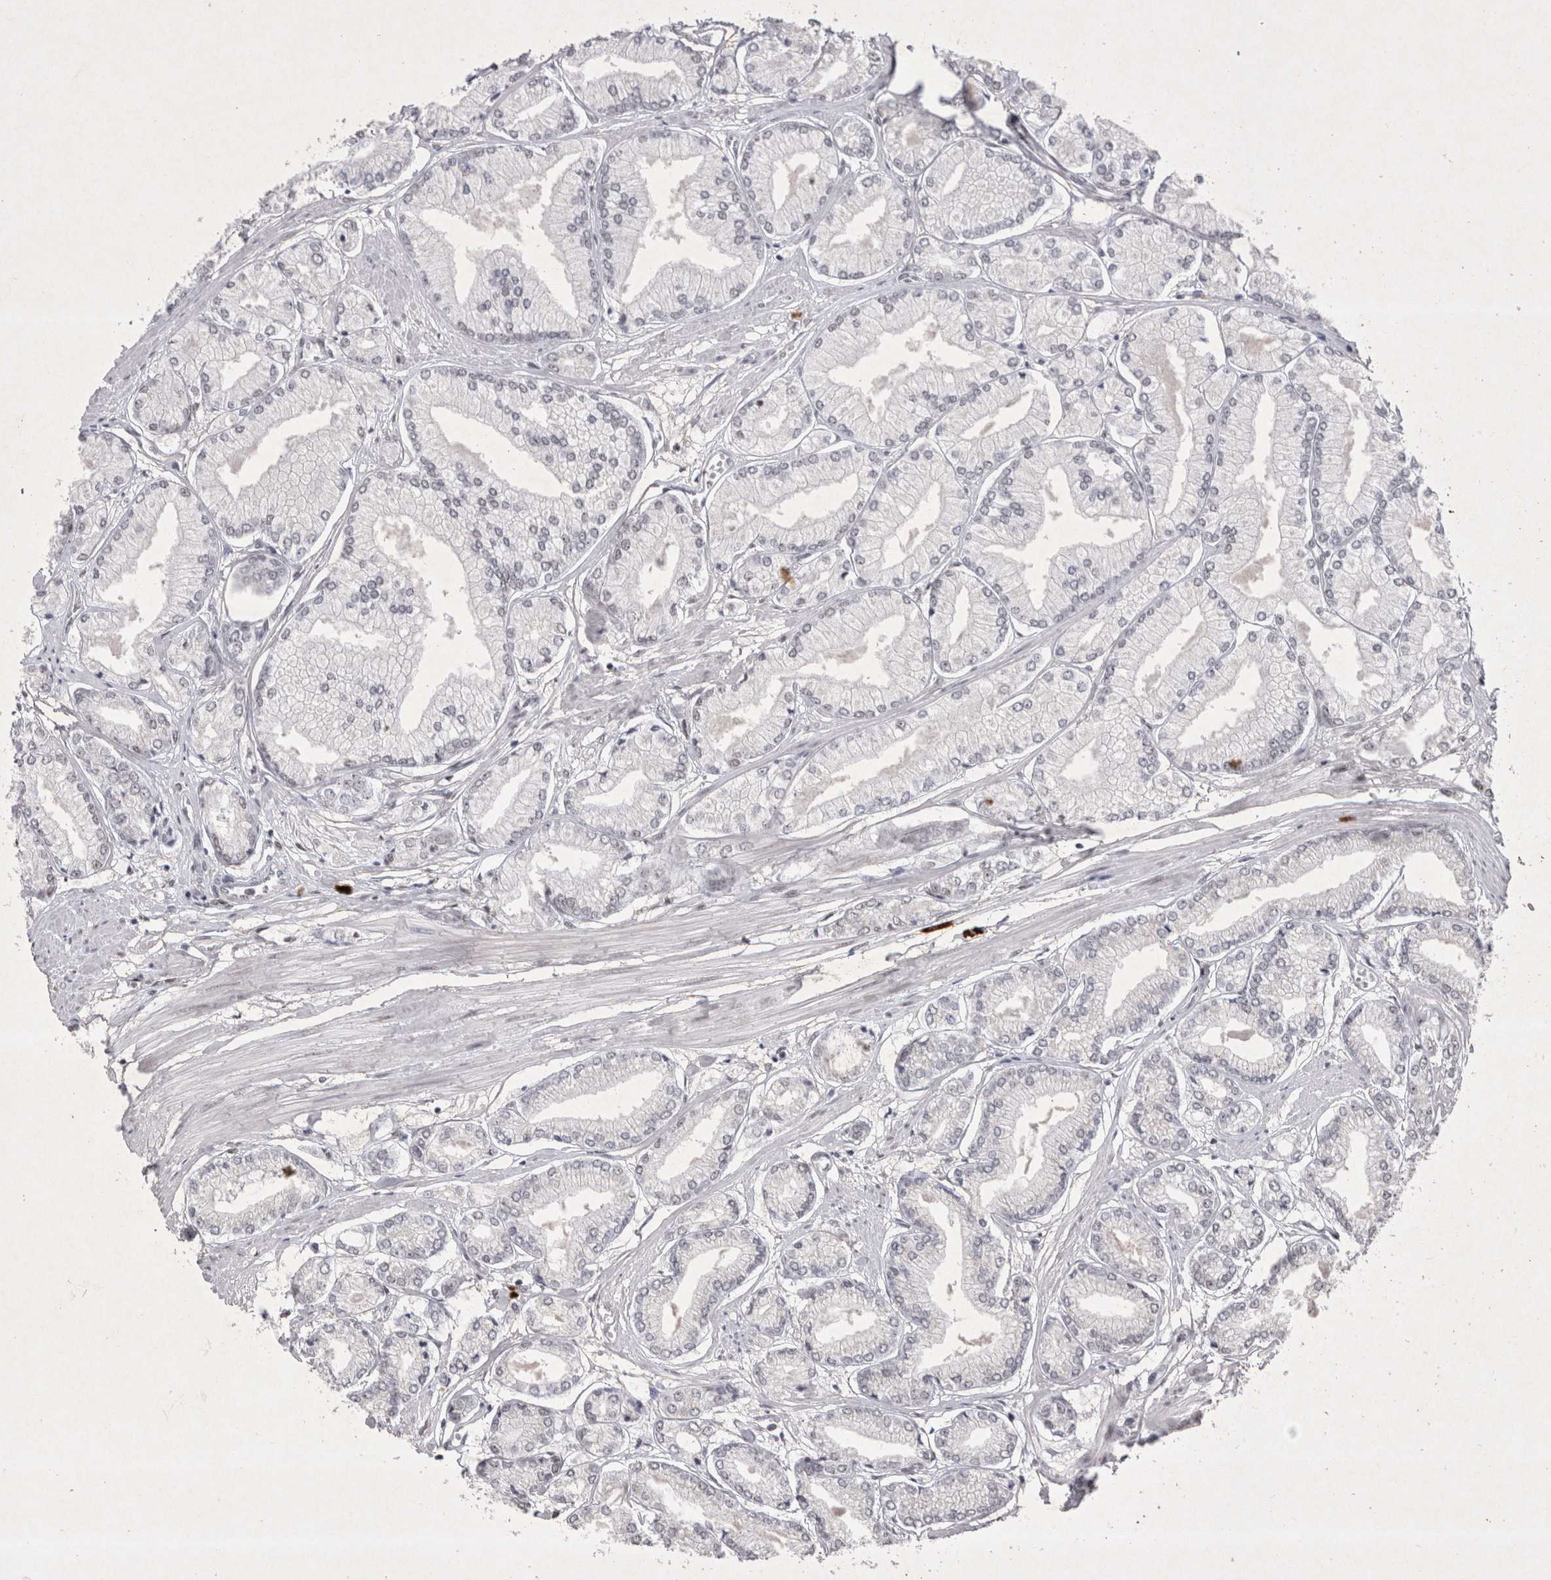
{"staining": {"intensity": "negative", "quantity": "none", "location": "none"}, "tissue": "prostate cancer", "cell_type": "Tumor cells", "image_type": "cancer", "snomed": [{"axis": "morphology", "description": "Adenocarcinoma, Low grade"}, {"axis": "topography", "description": "Prostate"}], "caption": "Immunohistochemistry image of human prostate cancer stained for a protein (brown), which reveals no positivity in tumor cells. Nuclei are stained in blue.", "gene": "RBM6", "patient": {"sex": "male", "age": 52}}